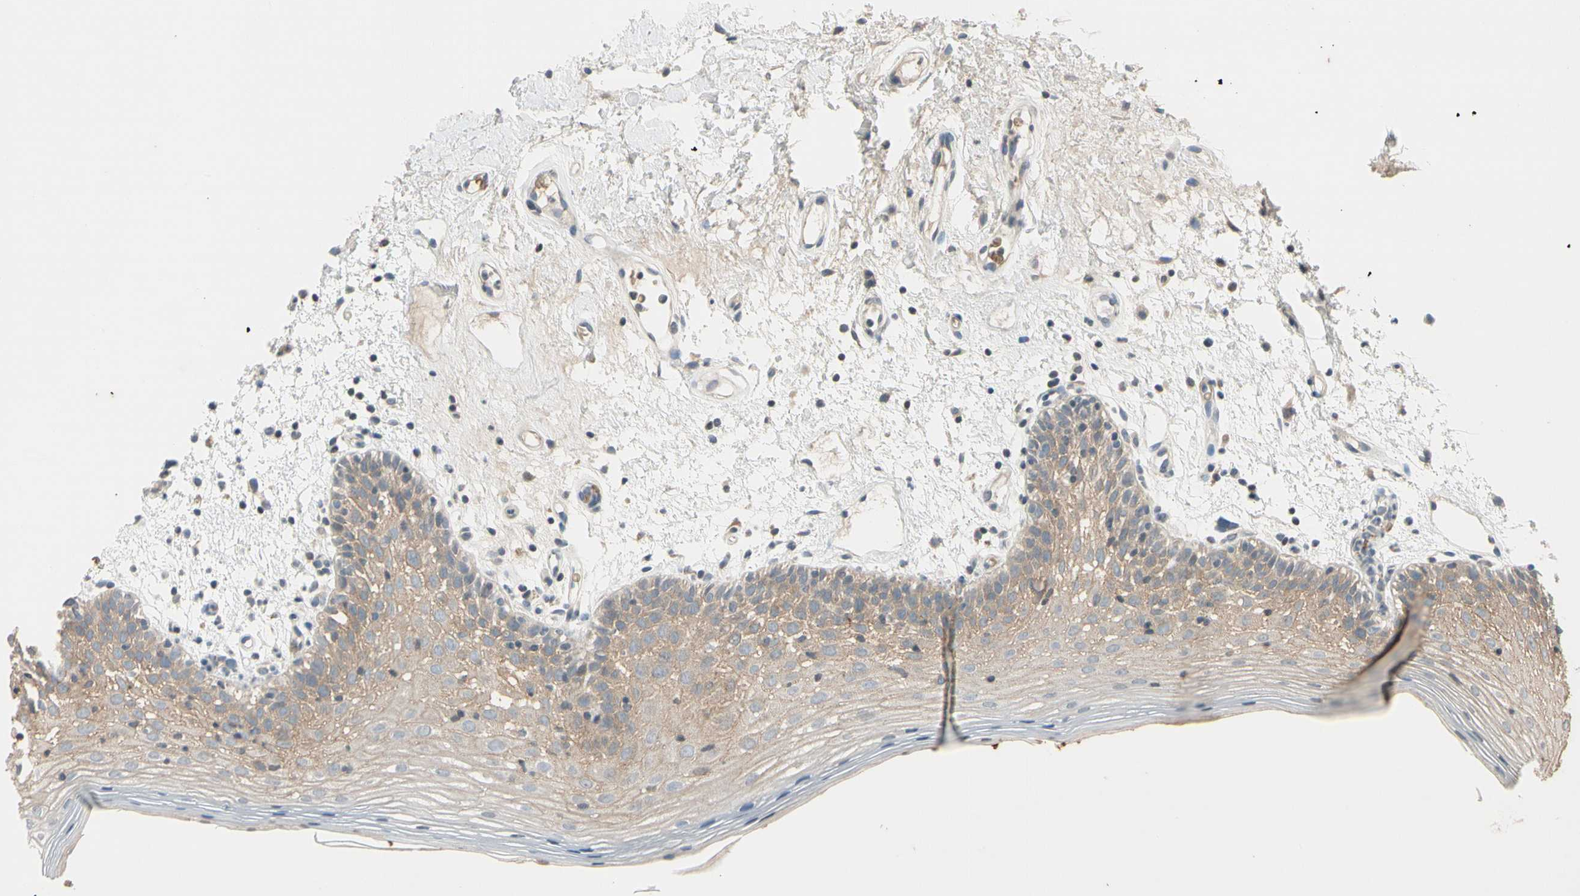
{"staining": {"intensity": "weak", "quantity": "25%-75%", "location": "cytoplasmic/membranous"}, "tissue": "oral mucosa", "cell_type": "Squamous epithelial cells", "image_type": "normal", "snomed": [{"axis": "morphology", "description": "Normal tissue, NOS"}, {"axis": "morphology", "description": "Squamous cell carcinoma, NOS"}, {"axis": "topography", "description": "Skeletal muscle"}, {"axis": "topography", "description": "Oral tissue"}, {"axis": "topography", "description": "Head-Neck"}], "caption": "IHC photomicrograph of normal oral mucosa: human oral mucosa stained using IHC displays low levels of weak protein expression localized specifically in the cytoplasmic/membranous of squamous epithelial cells, appearing as a cytoplasmic/membranous brown color.", "gene": "GYPC", "patient": {"sex": "male", "age": 71}}